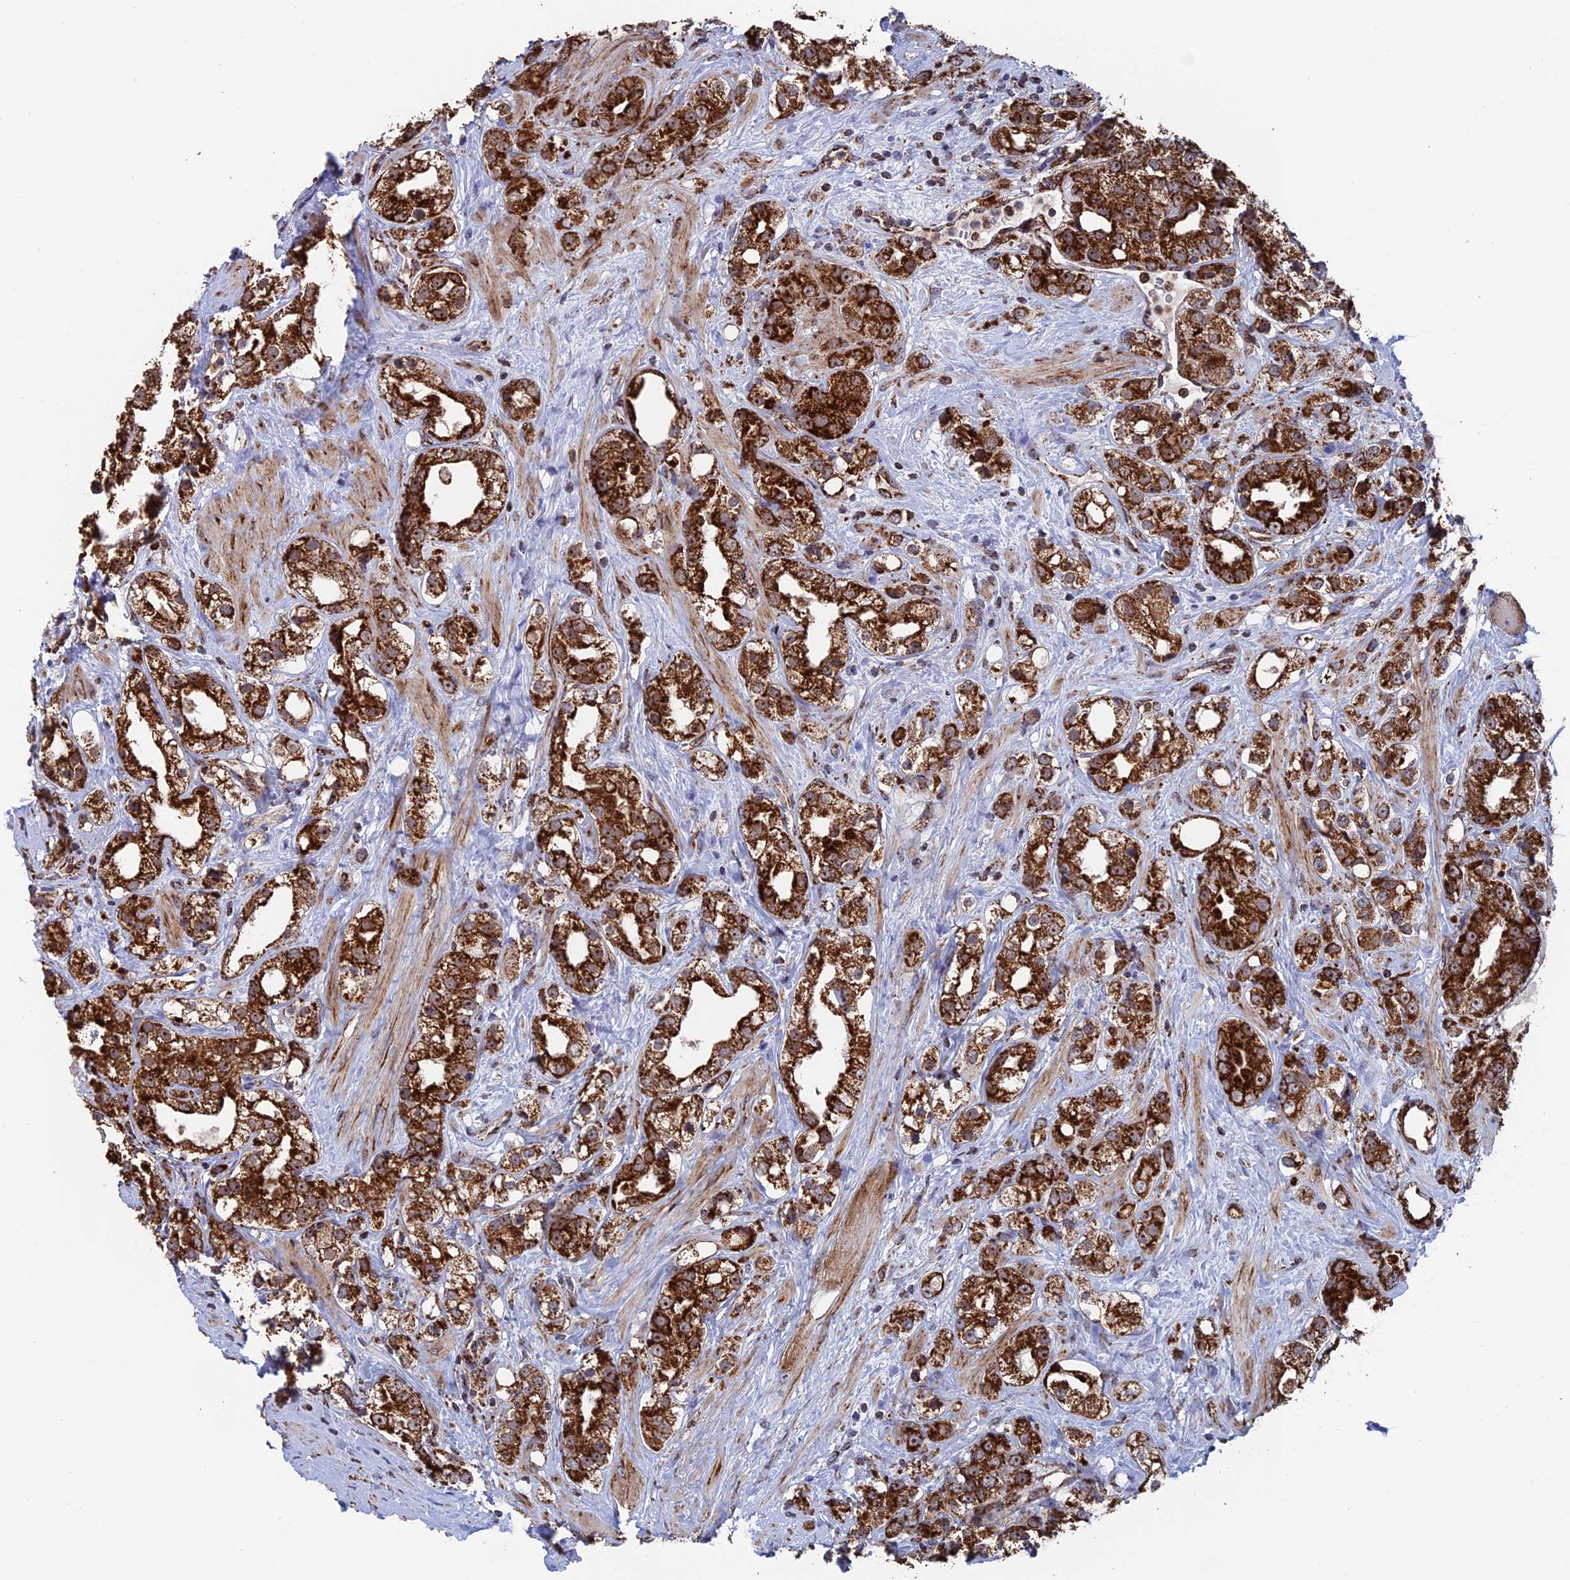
{"staining": {"intensity": "strong", "quantity": ">75%", "location": "cytoplasmic/membranous"}, "tissue": "prostate cancer", "cell_type": "Tumor cells", "image_type": "cancer", "snomed": [{"axis": "morphology", "description": "Adenocarcinoma, NOS"}, {"axis": "topography", "description": "Prostate"}], "caption": "Prostate cancer (adenocarcinoma) tissue exhibits strong cytoplasmic/membranous staining in approximately >75% of tumor cells, visualized by immunohistochemistry.", "gene": "DTYMK", "patient": {"sex": "male", "age": 79}}